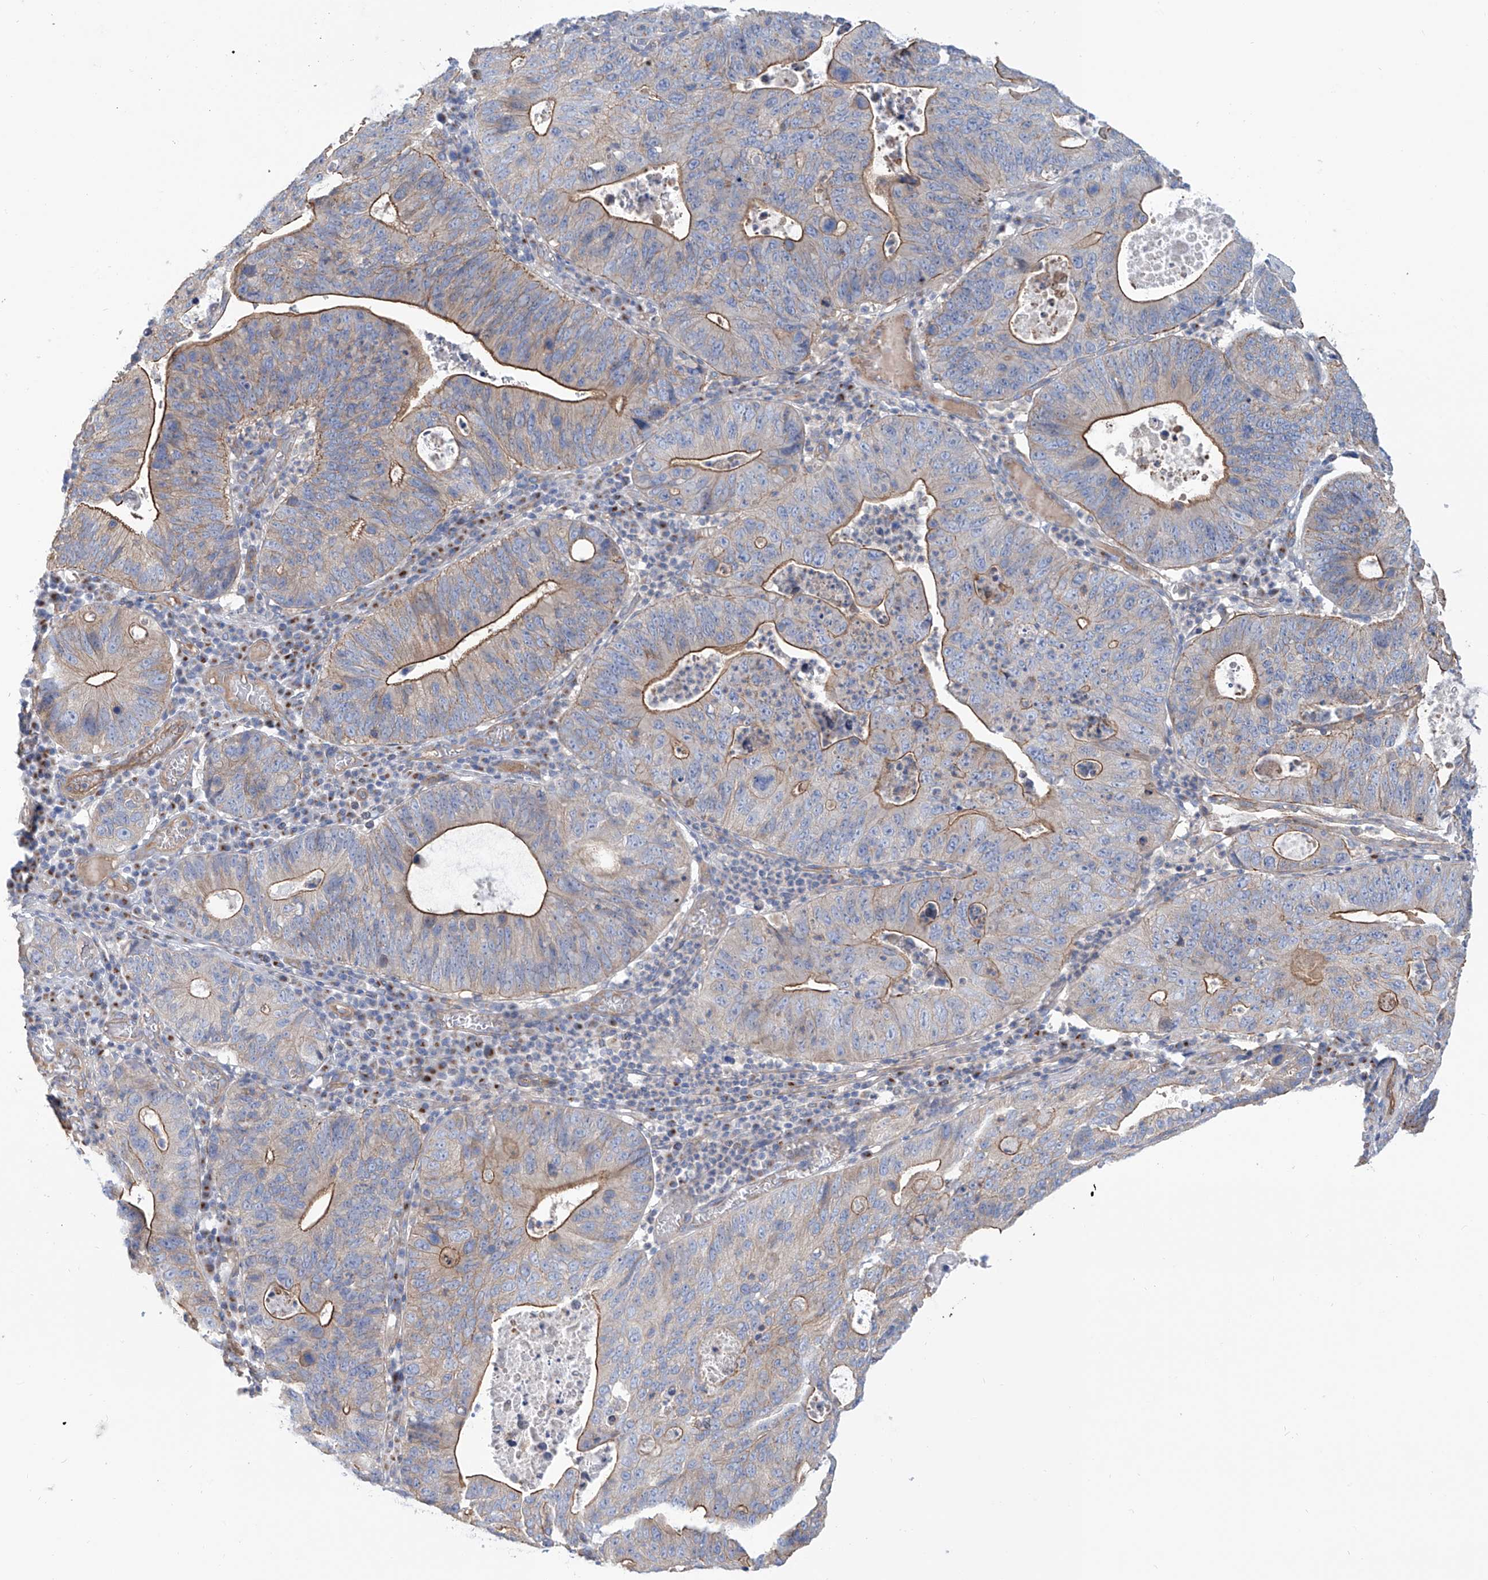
{"staining": {"intensity": "moderate", "quantity": ">75%", "location": "cytoplasmic/membranous"}, "tissue": "stomach cancer", "cell_type": "Tumor cells", "image_type": "cancer", "snomed": [{"axis": "morphology", "description": "Adenocarcinoma, NOS"}, {"axis": "topography", "description": "Stomach"}], "caption": "Protein staining of stomach cancer (adenocarcinoma) tissue displays moderate cytoplasmic/membranous positivity in approximately >75% of tumor cells. The protein is stained brown, and the nuclei are stained in blue (DAB (3,3'-diaminobenzidine) IHC with brightfield microscopy, high magnification).", "gene": "TMEM209", "patient": {"sex": "male", "age": 59}}